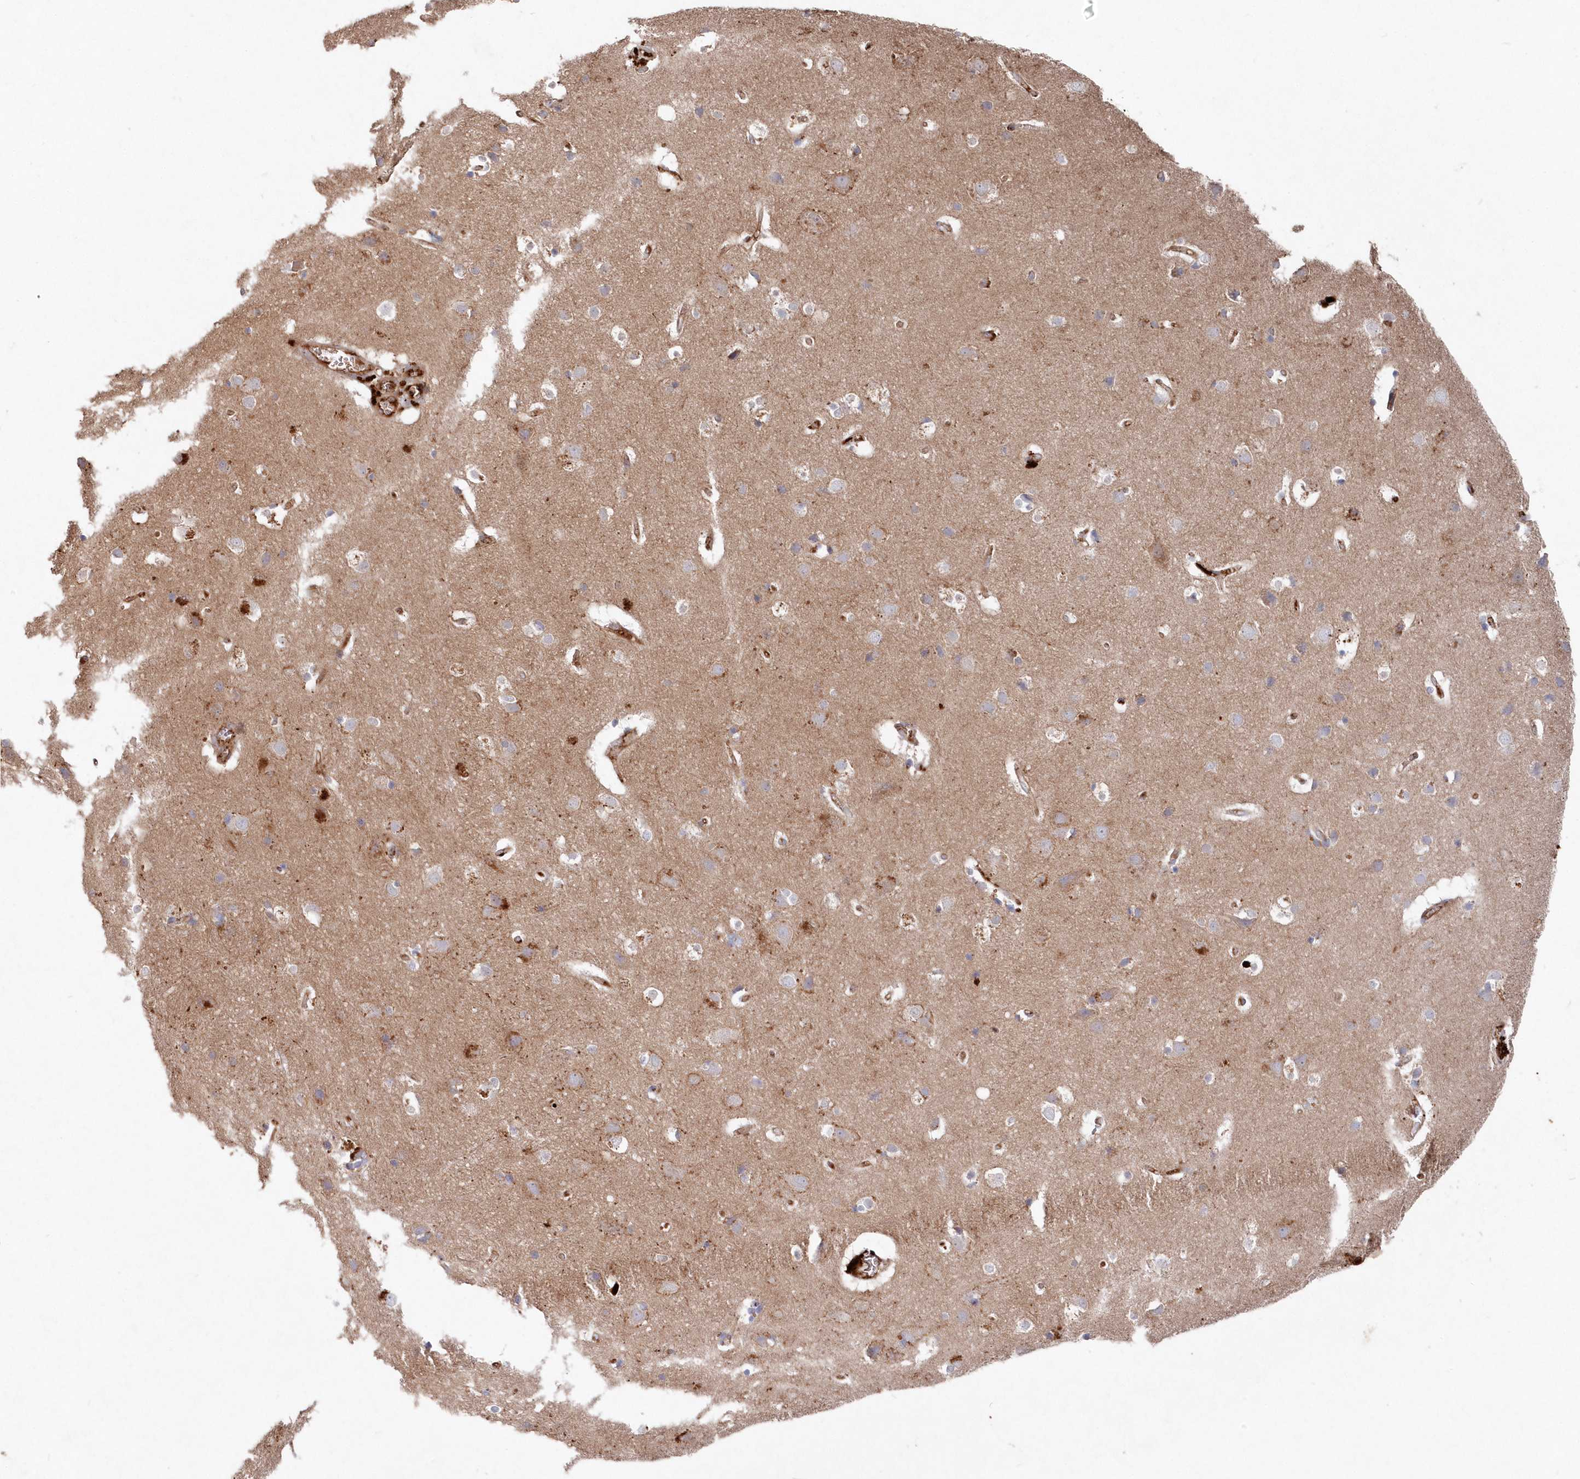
{"staining": {"intensity": "weak", "quantity": "25%-75%", "location": "cytoplasmic/membranous"}, "tissue": "cerebral cortex", "cell_type": "Endothelial cells", "image_type": "normal", "snomed": [{"axis": "morphology", "description": "Normal tissue, NOS"}, {"axis": "topography", "description": "Cerebral cortex"}], "caption": "Protein staining of normal cerebral cortex exhibits weak cytoplasmic/membranous staining in about 25%-75% of endothelial cells. (DAB (3,3'-diaminobenzidine) IHC, brown staining for protein, blue staining for nuclei).", "gene": "ABHD14B", "patient": {"sex": "male", "age": 54}}